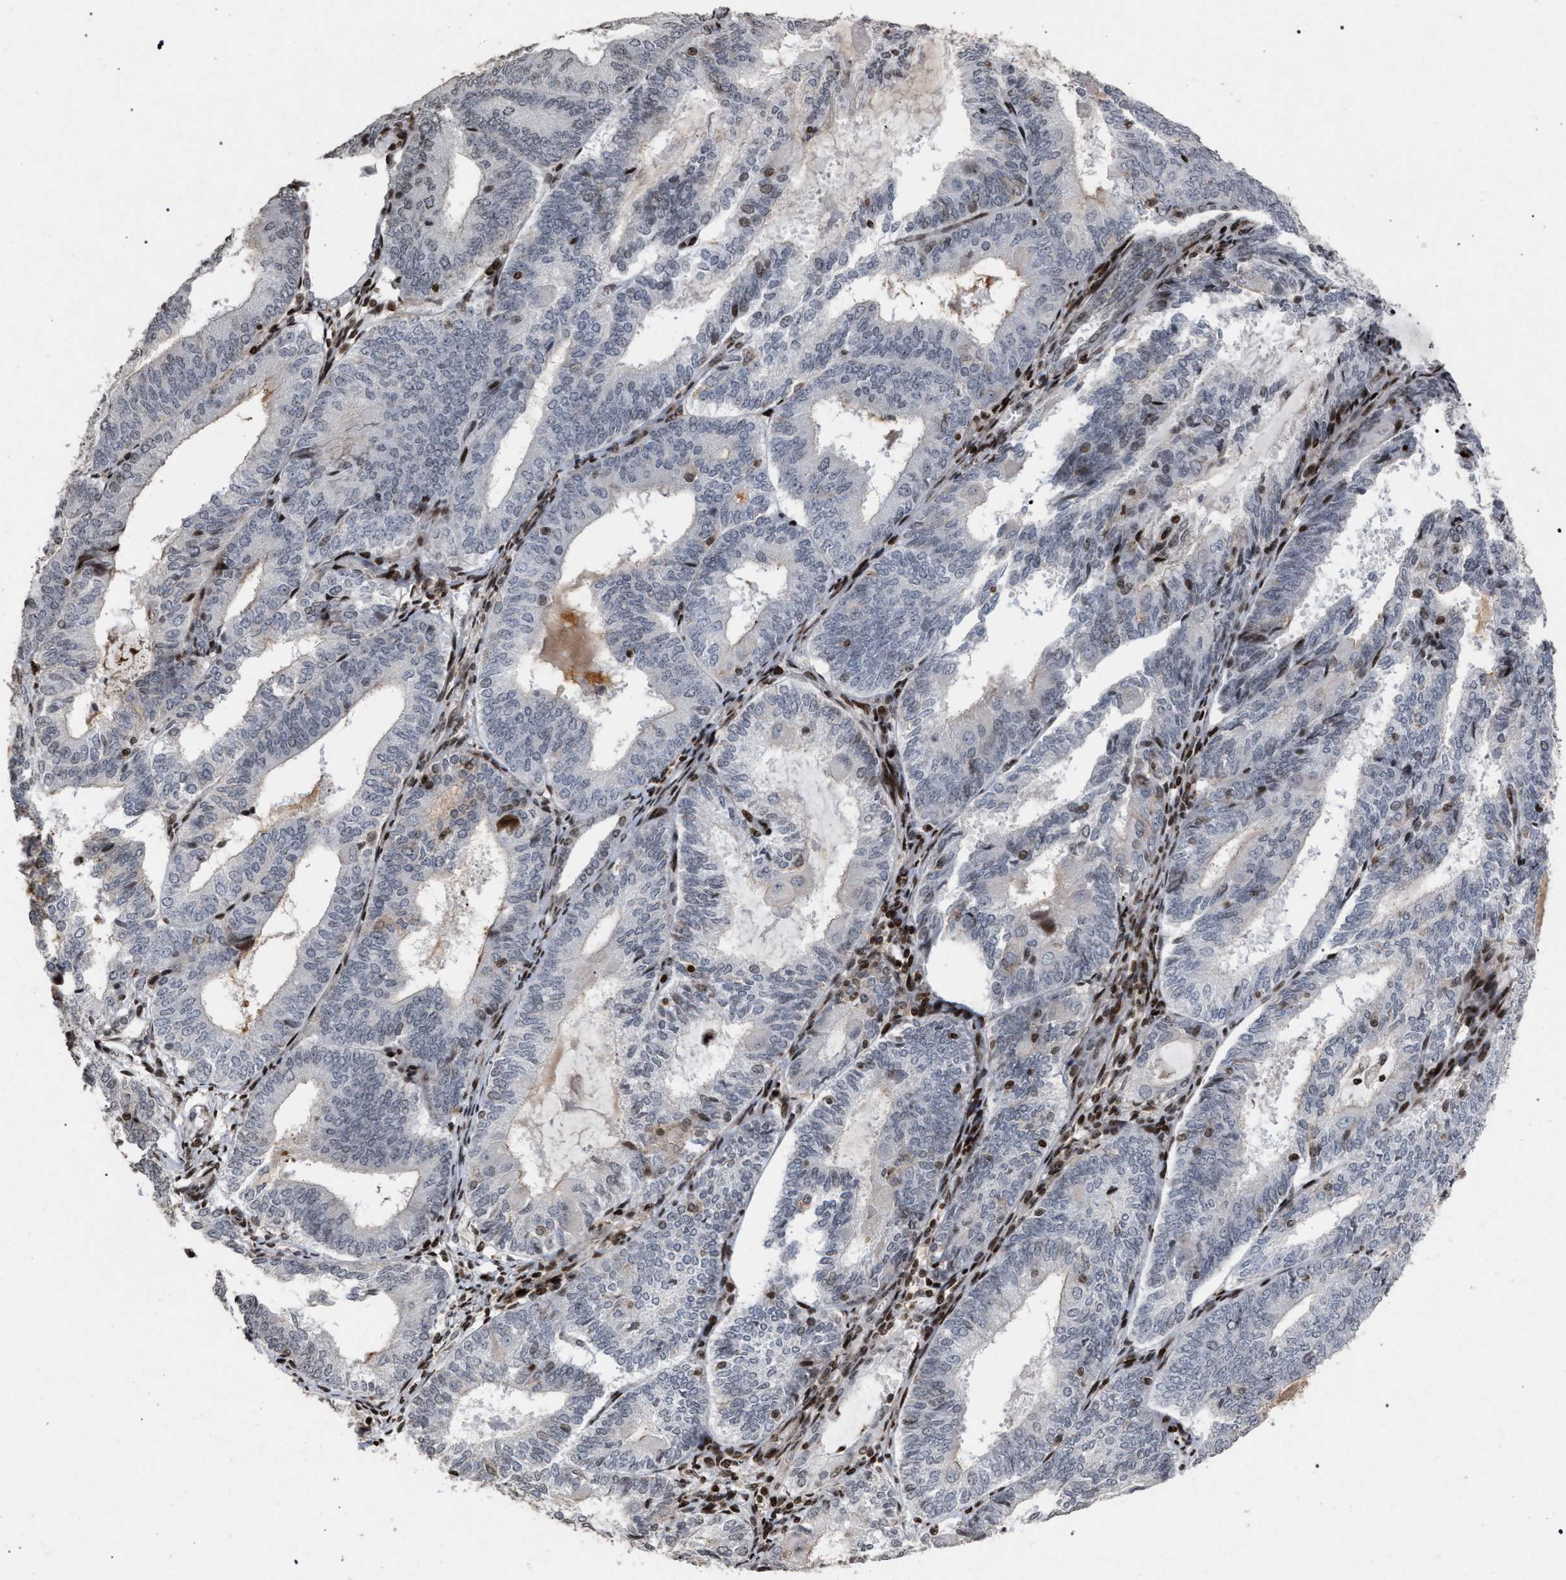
{"staining": {"intensity": "moderate", "quantity": "<25%", "location": "nuclear"}, "tissue": "endometrial cancer", "cell_type": "Tumor cells", "image_type": "cancer", "snomed": [{"axis": "morphology", "description": "Adenocarcinoma, NOS"}, {"axis": "topography", "description": "Endometrium"}], "caption": "Moderate nuclear protein positivity is seen in approximately <25% of tumor cells in endometrial cancer. The staining is performed using DAB brown chromogen to label protein expression. The nuclei are counter-stained blue using hematoxylin.", "gene": "FOXD3", "patient": {"sex": "female", "age": 81}}